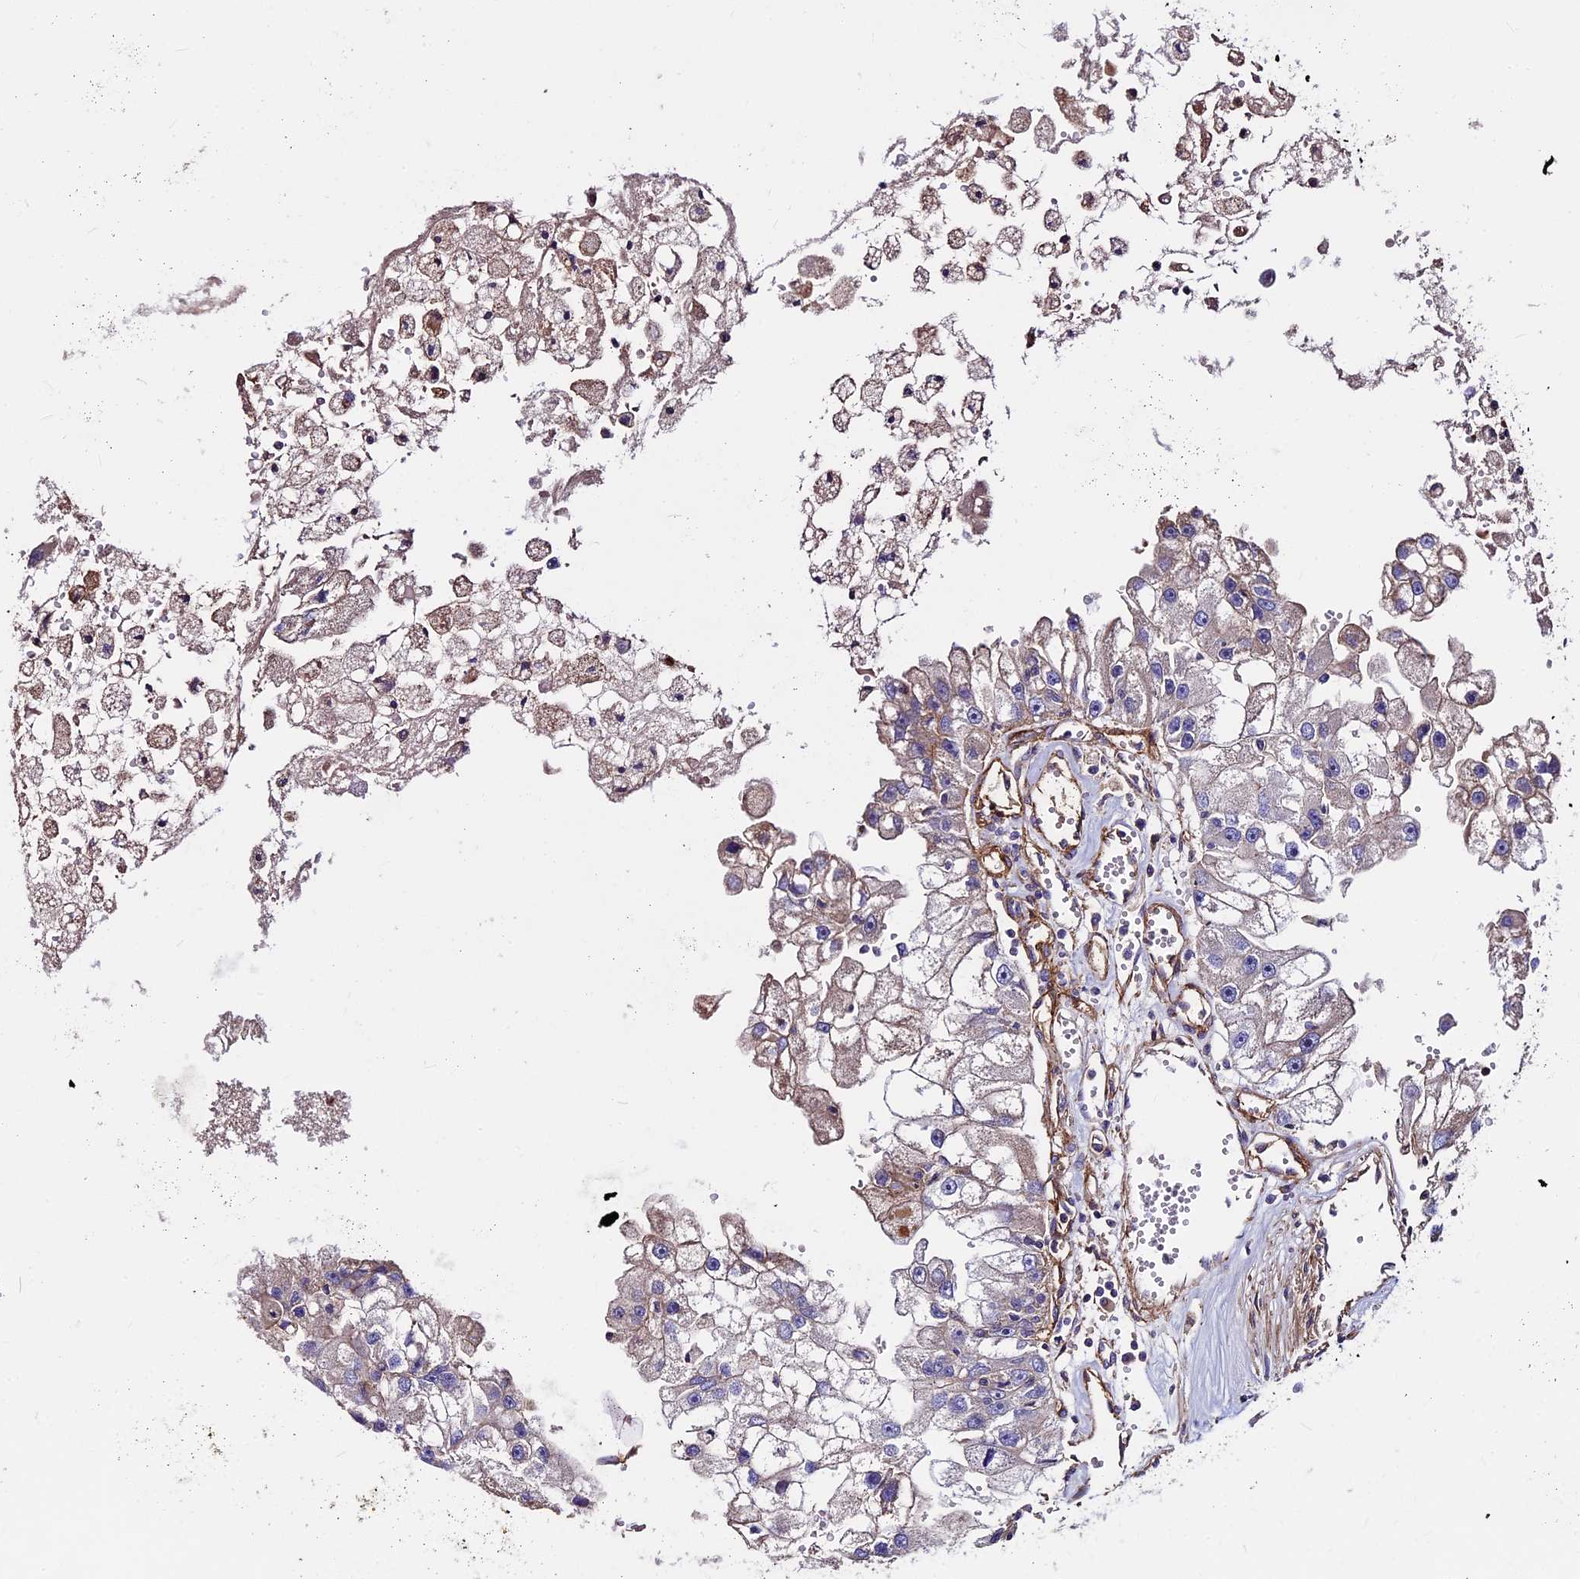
{"staining": {"intensity": "negative", "quantity": "none", "location": "none"}, "tissue": "renal cancer", "cell_type": "Tumor cells", "image_type": "cancer", "snomed": [{"axis": "morphology", "description": "Adenocarcinoma, NOS"}, {"axis": "topography", "description": "Kidney"}], "caption": "DAB immunohistochemical staining of human adenocarcinoma (renal) shows no significant staining in tumor cells.", "gene": "EVA1B", "patient": {"sex": "male", "age": 63}}